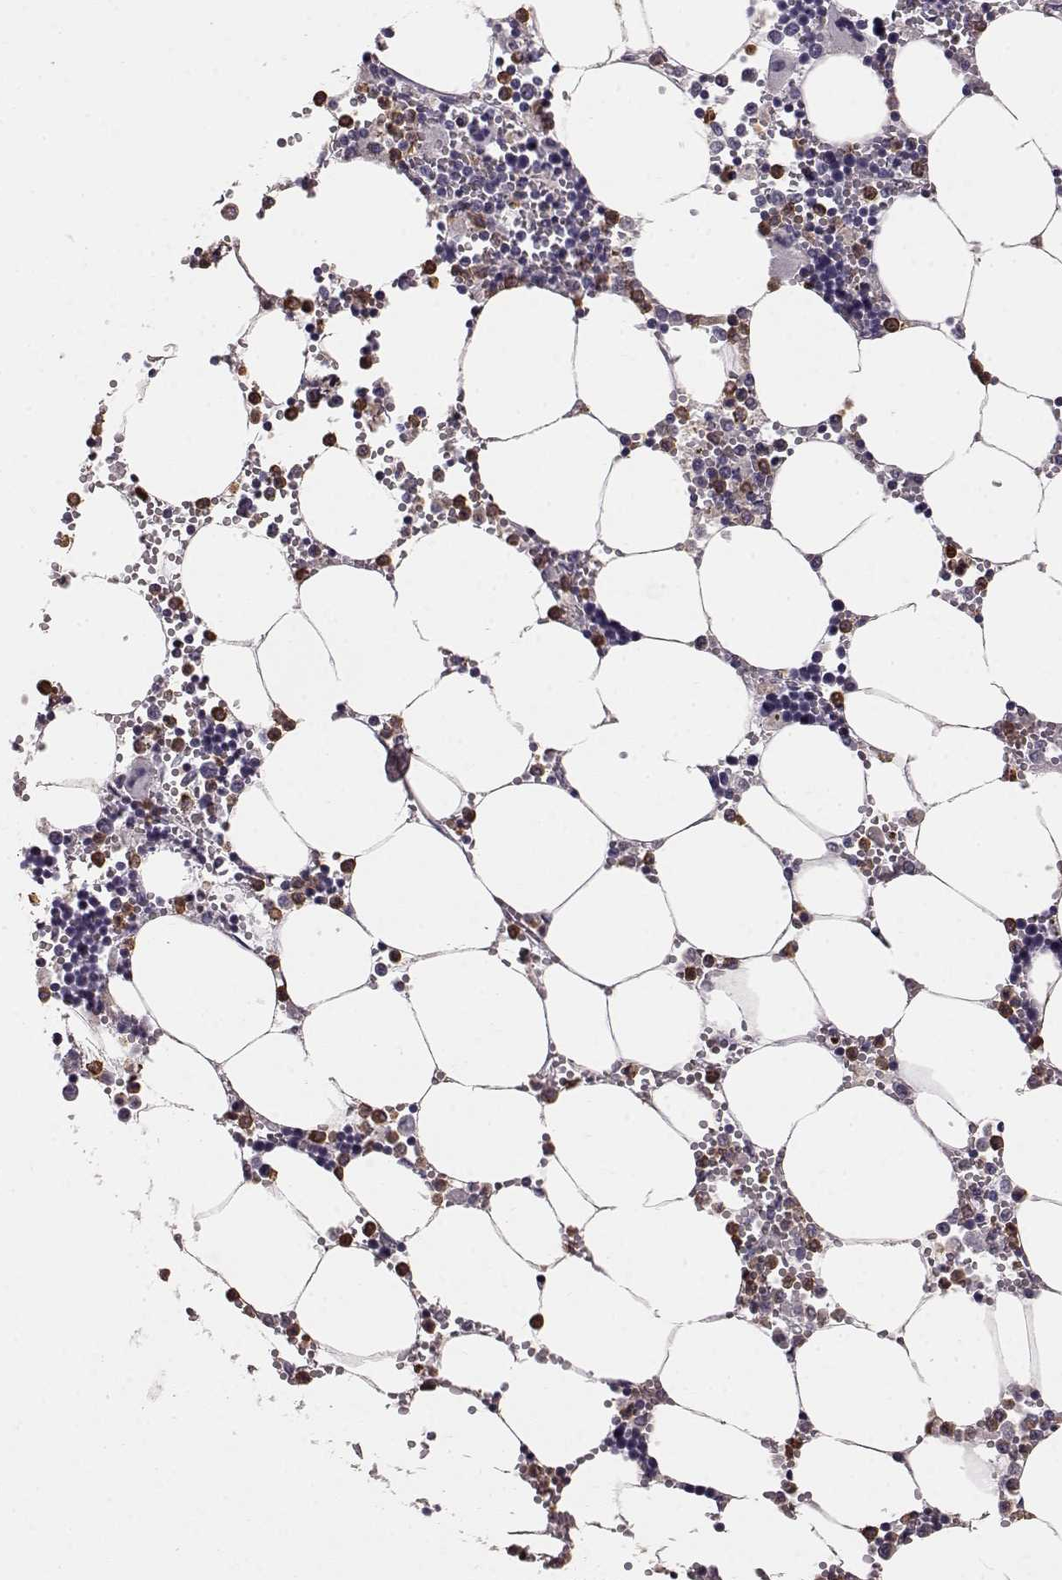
{"staining": {"intensity": "strong", "quantity": "<25%", "location": "cytoplasmic/membranous"}, "tissue": "bone marrow", "cell_type": "Hematopoietic cells", "image_type": "normal", "snomed": [{"axis": "morphology", "description": "Normal tissue, NOS"}, {"axis": "topography", "description": "Bone marrow"}], "caption": "Protein expression analysis of normal human bone marrow reveals strong cytoplasmic/membranous expression in approximately <25% of hematopoietic cells. Using DAB (brown) and hematoxylin (blue) stains, captured at high magnification using brightfield microscopy.", "gene": "FUT4", "patient": {"sex": "male", "age": 54}}